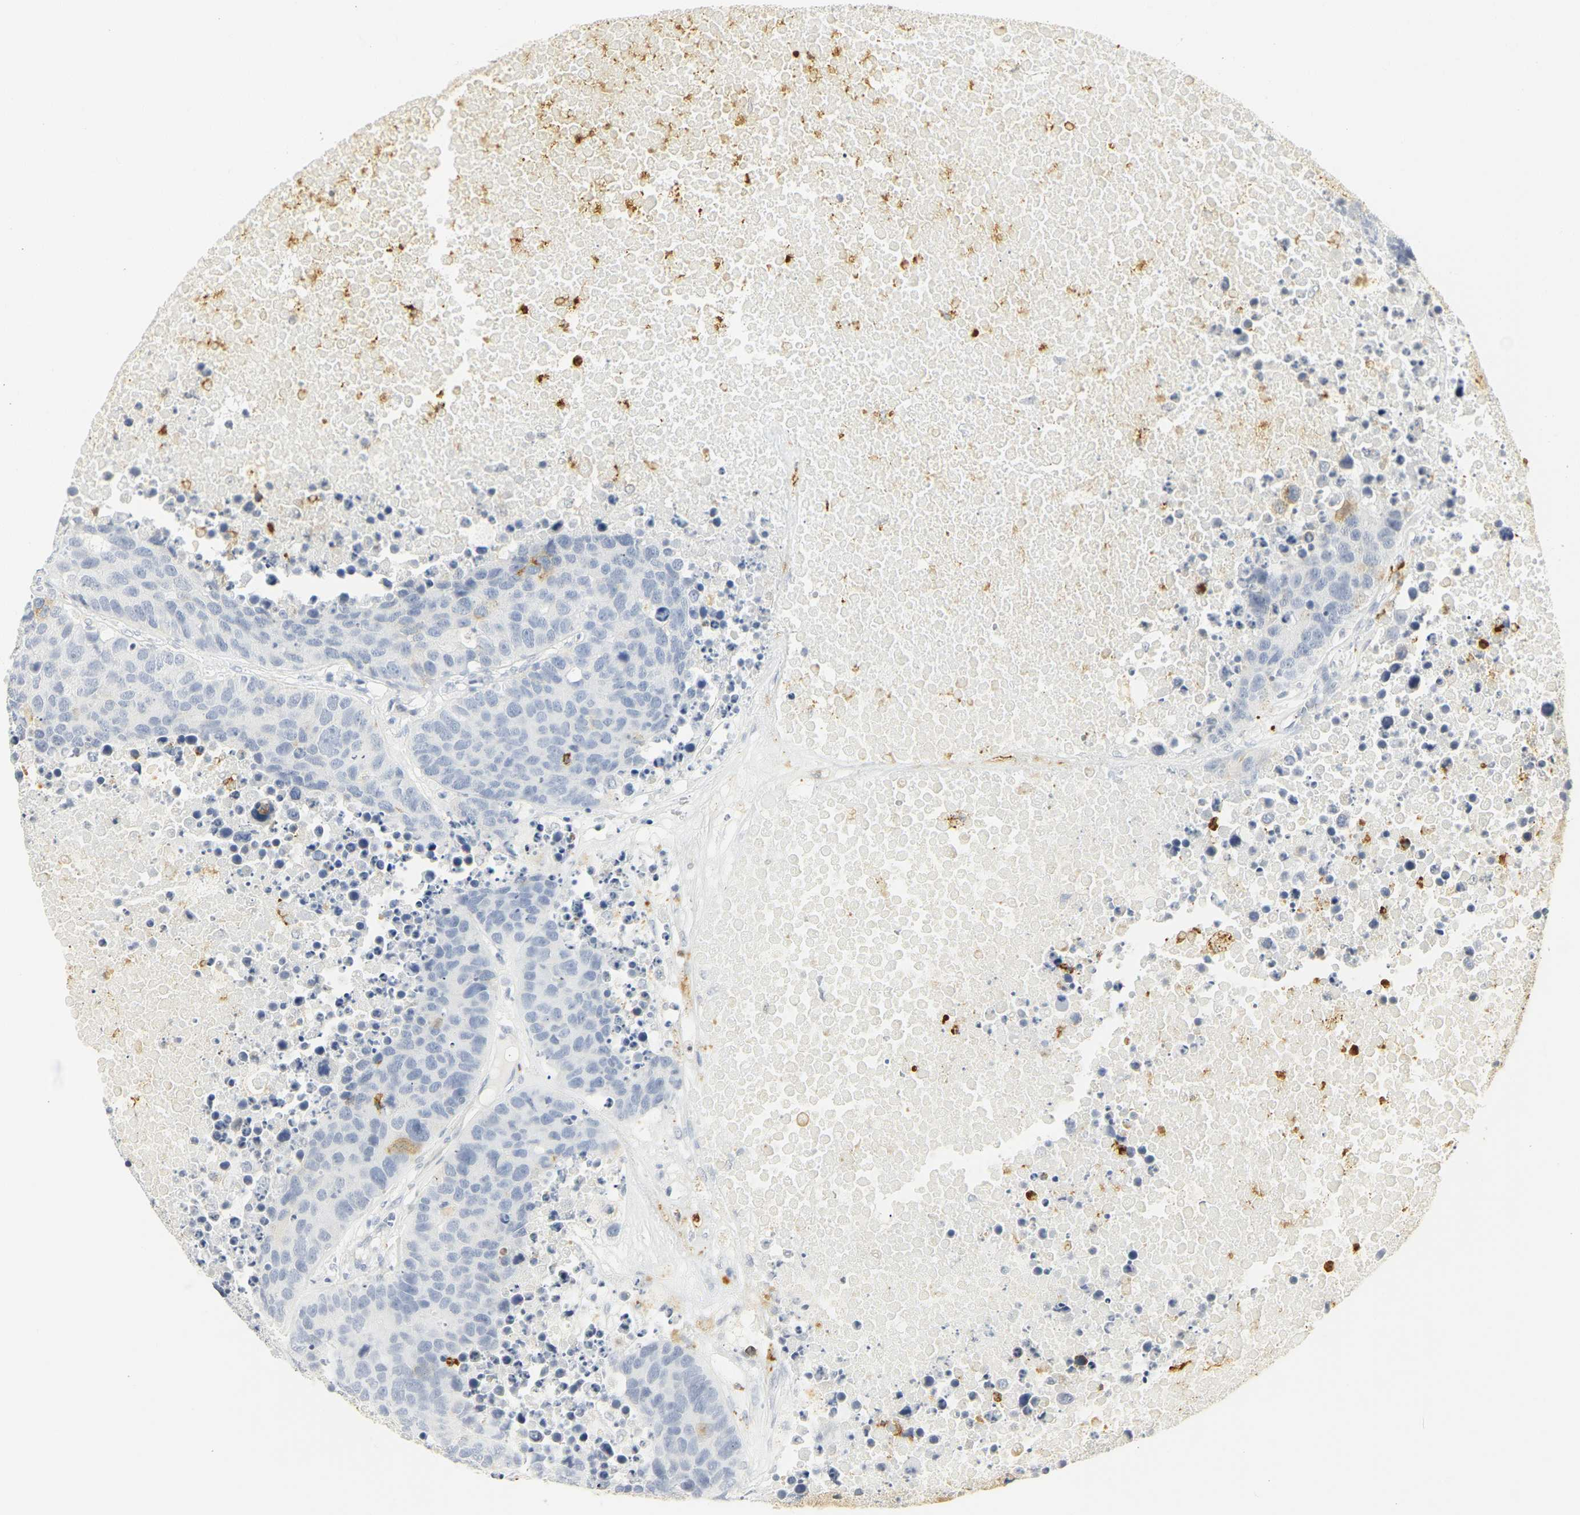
{"staining": {"intensity": "moderate", "quantity": "<25%", "location": "cytoplasmic/membranous"}, "tissue": "carcinoid", "cell_type": "Tumor cells", "image_type": "cancer", "snomed": [{"axis": "morphology", "description": "Carcinoid, malignant, NOS"}, {"axis": "topography", "description": "Lung"}], "caption": "A brown stain labels moderate cytoplasmic/membranous expression of a protein in human carcinoid tumor cells. Immunohistochemistry (ihc) stains the protein in brown and the nuclei are stained blue.", "gene": "CEACAM5", "patient": {"sex": "male", "age": 60}}